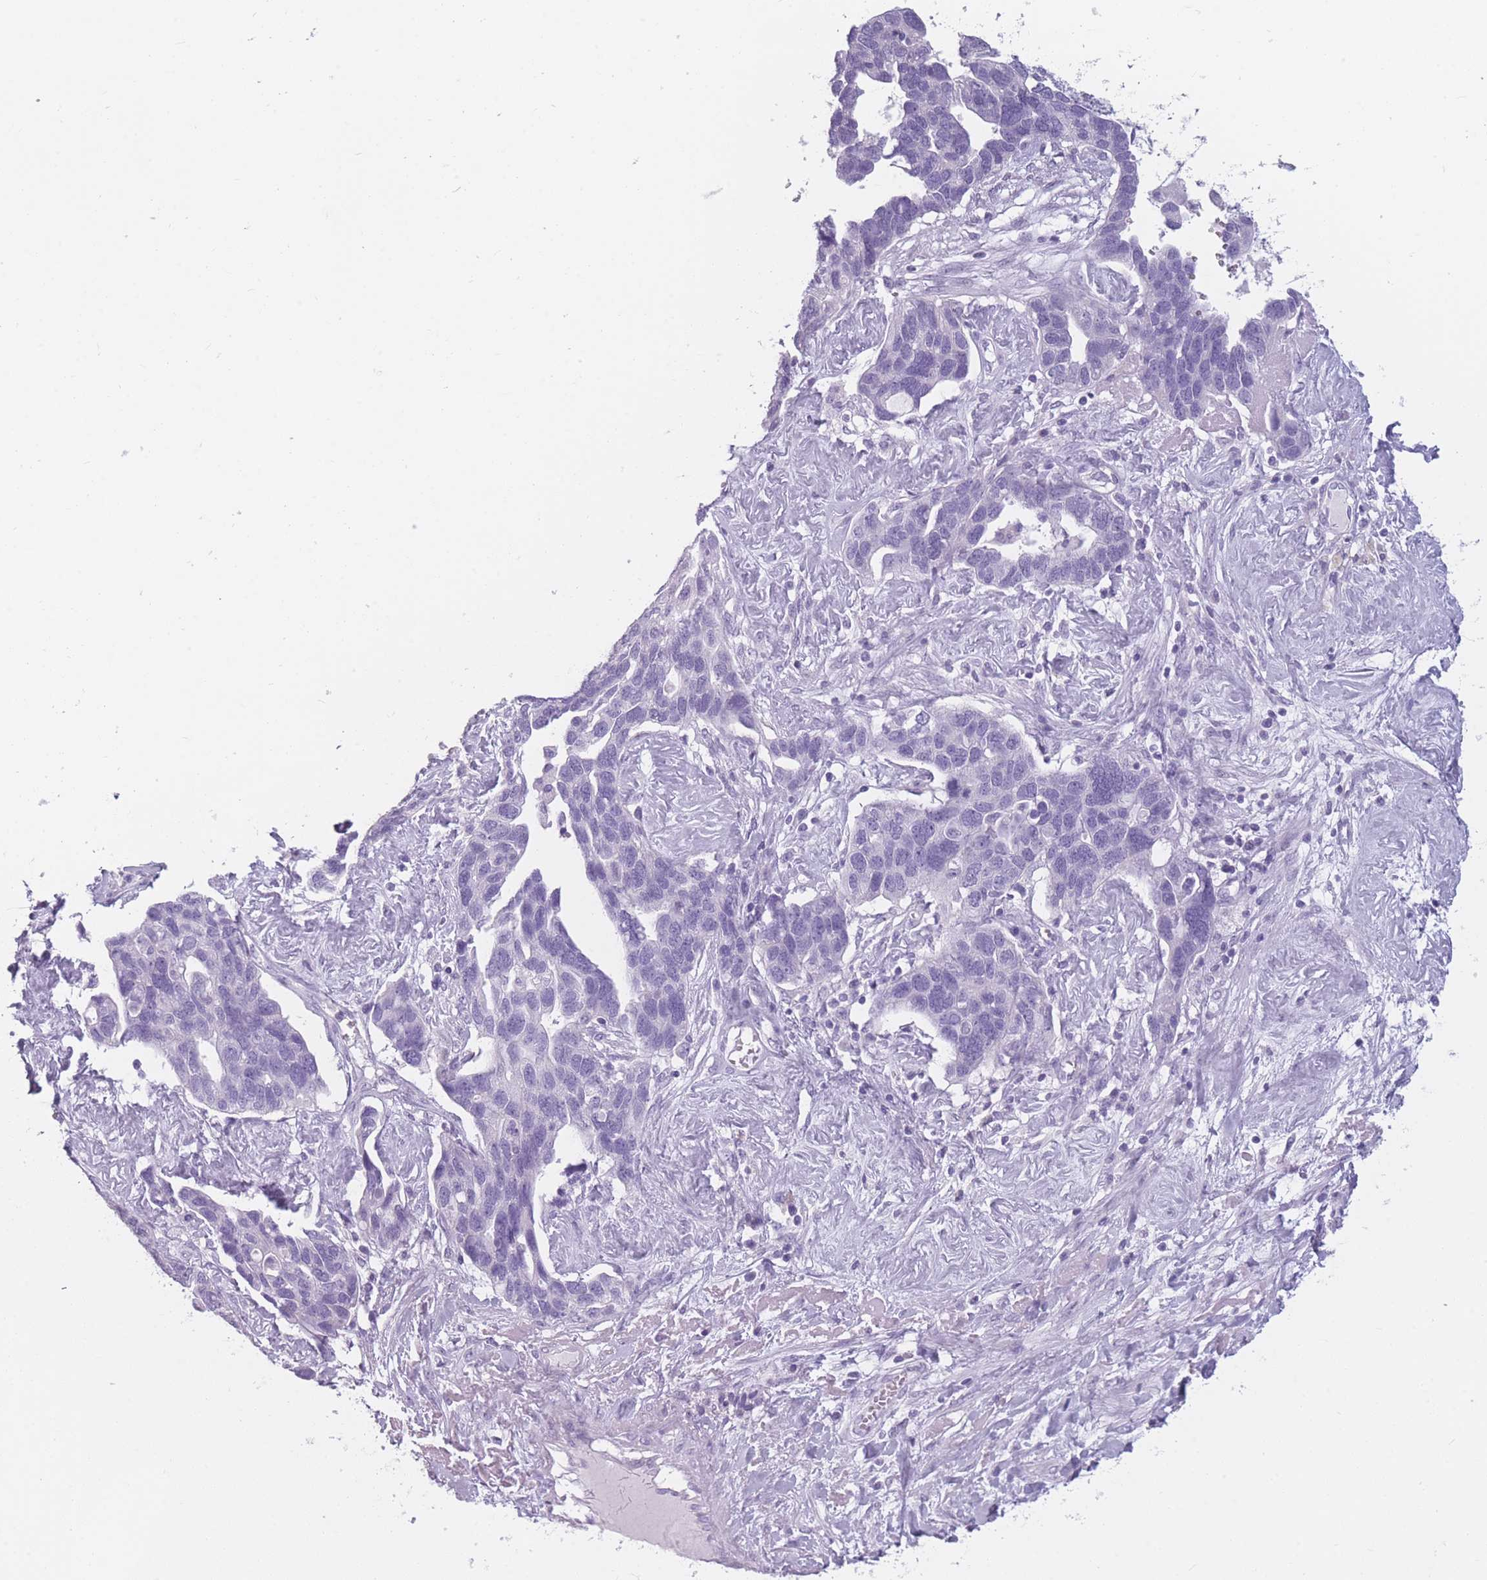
{"staining": {"intensity": "negative", "quantity": "none", "location": "none"}, "tissue": "ovarian cancer", "cell_type": "Tumor cells", "image_type": "cancer", "snomed": [{"axis": "morphology", "description": "Cystadenocarcinoma, serous, NOS"}, {"axis": "topography", "description": "Ovary"}], "caption": "Ovarian serous cystadenocarcinoma was stained to show a protein in brown. There is no significant positivity in tumor cells.", "gene": "CCNO", "patient": {"sex": "female", "age": 54}}